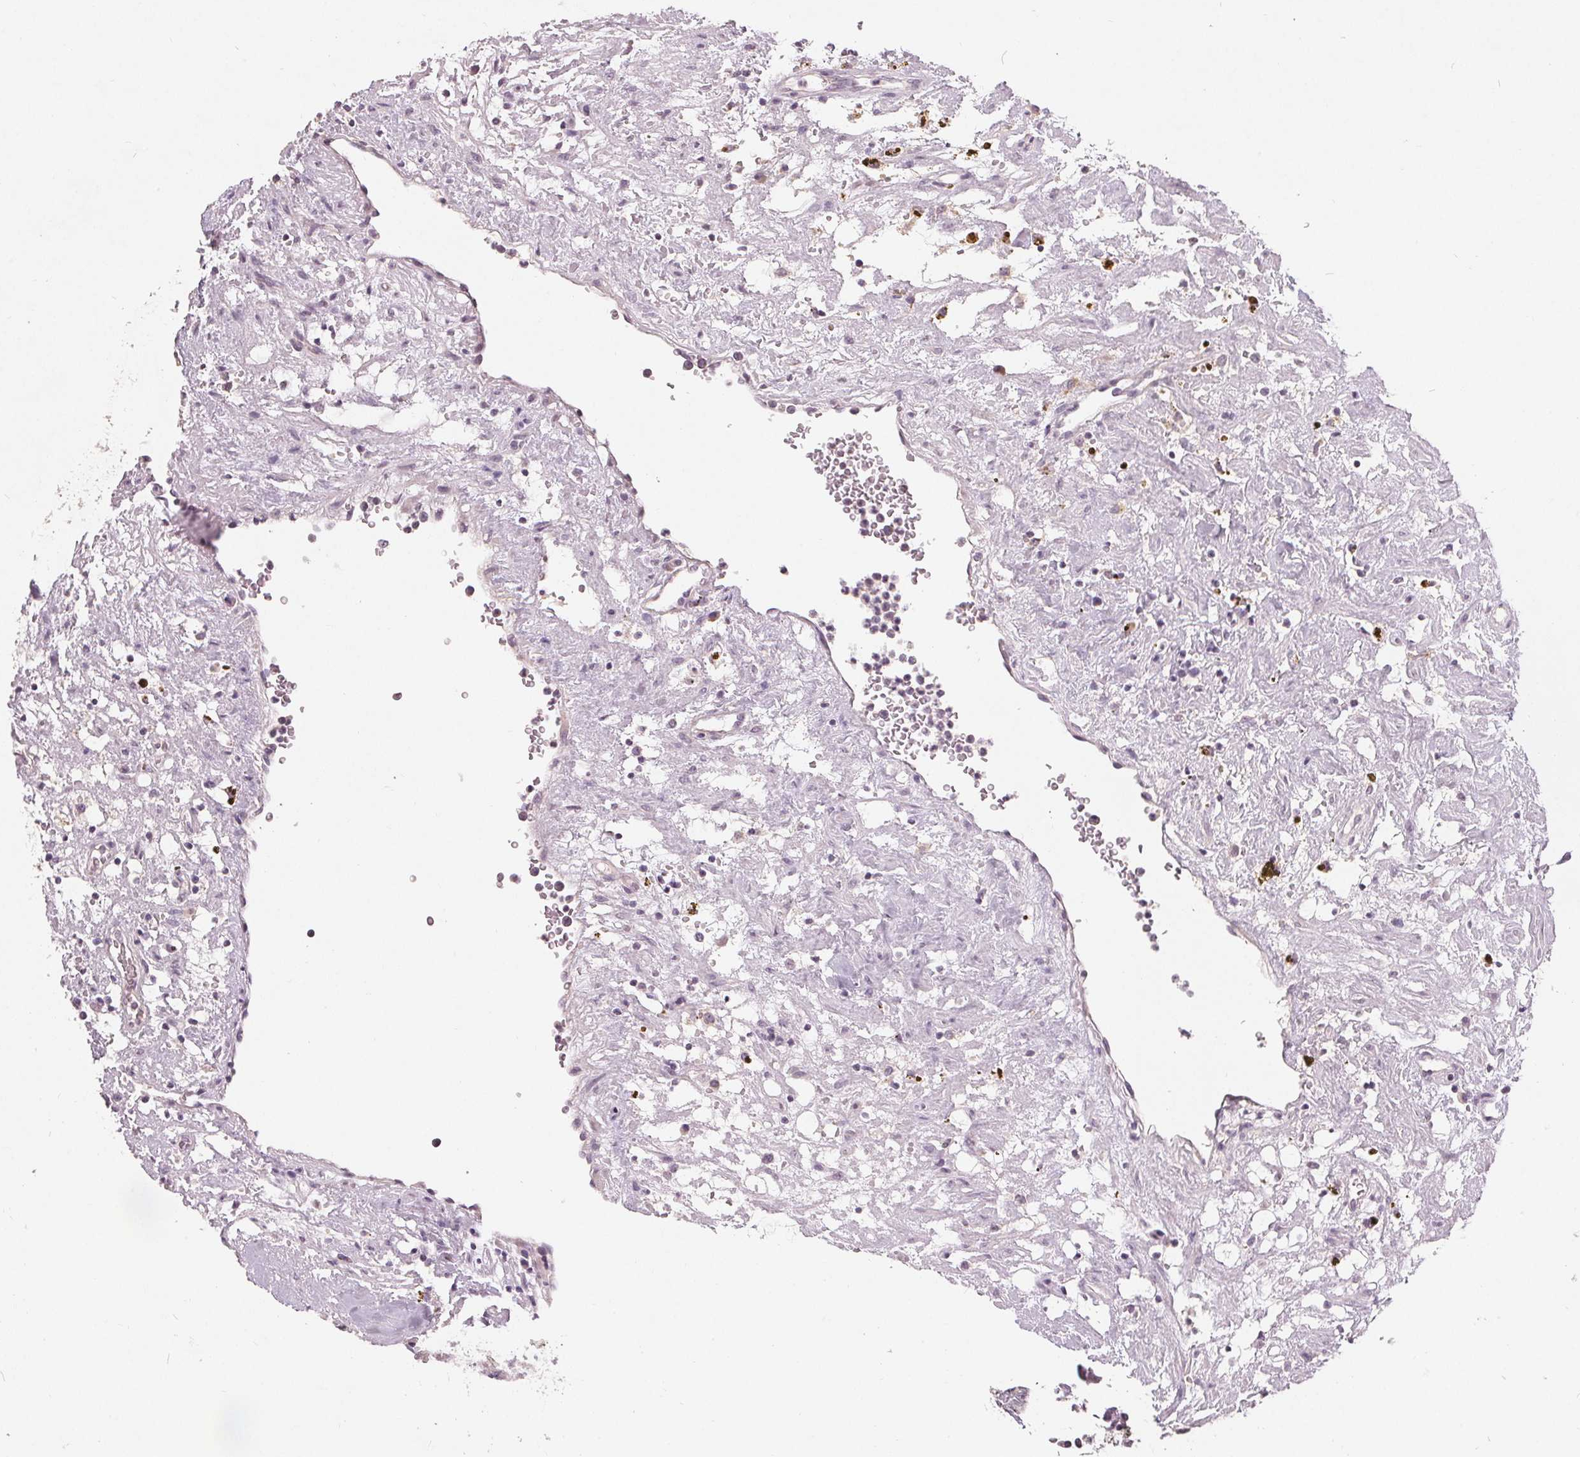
{"staining": {"intensity": "negative", "quantity": "none", "location": "none"}, "tissue": "renal cancer", "cell_type": "Tumor cells", "image_type": "cancer", "snomed": [{"axis": "morphology", "description": "Adenocarcinoma, NOS"}, {"axis": "topography", "description": "Kidney"}], "caption": "This is a photomicrograph of IHC staining of renal cancer (adenocarcinoma), which shows no positivity in tumor cells.", "gene": "TRIM60", "patient": {"sex": "female", "age": 69}}